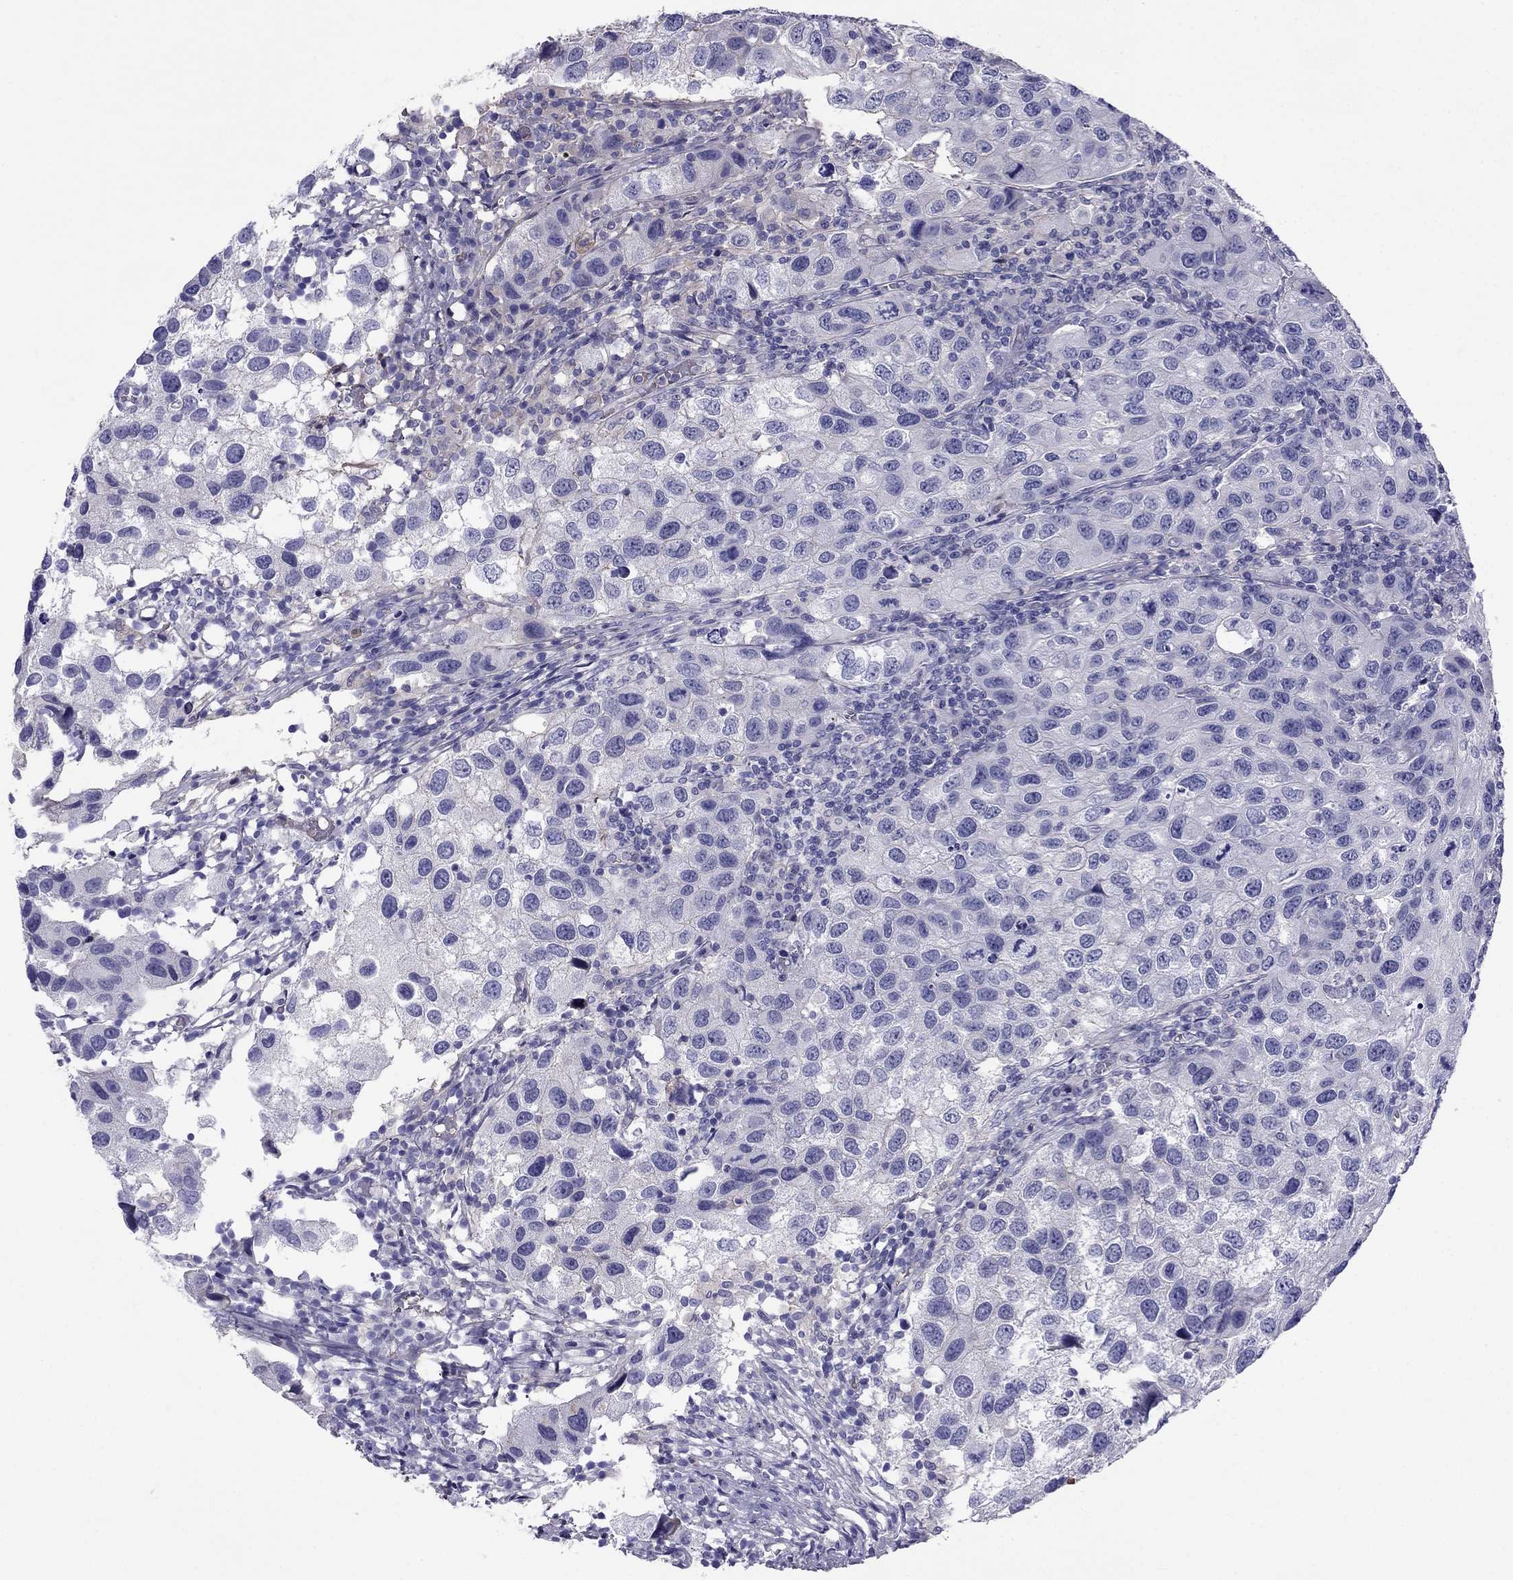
{"staining": {"intensity": "negative", "quantity": "none", "location": "none"}, "tissue": "urothelial cancer", "cell_type": "Tumor cells", "image_type": "cancer", "snomed": [{"axis": "morphology", "description": "Urothelial carcinoma, High grade"}, {"axis": "topography", "description": "Urinary bladder"}], "caption": "Urothelial carcinoma (high-grade) stained for a protein using IHC reveals no positivity tumor cells.", "gene": "TBC1D21", "patient": {"sex": "male", "age": 79}}